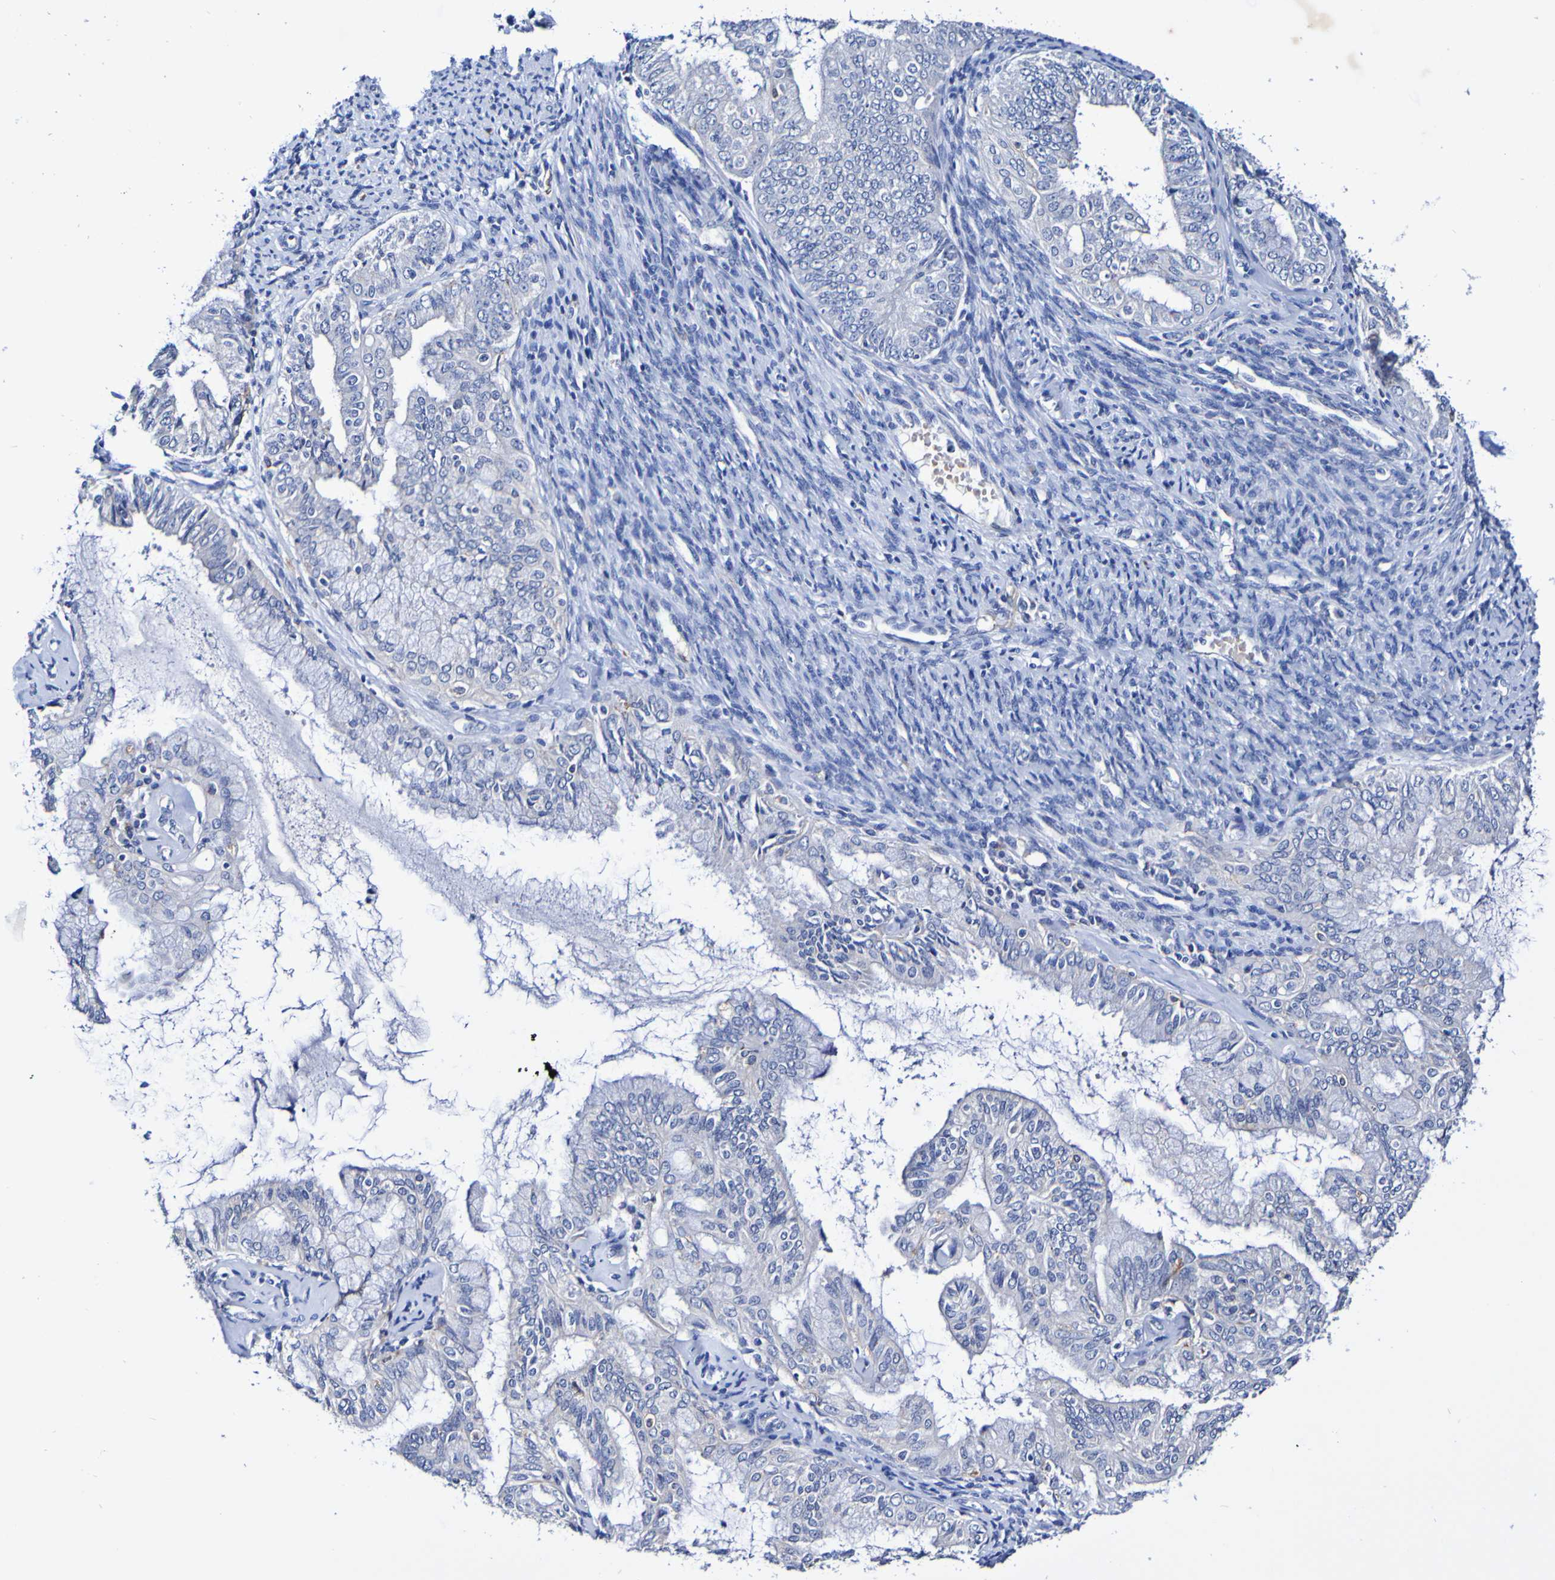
{"staining": {"intensity": "negative", "quantity": "none", "location": "none"}, "tissue": "endometrial cancer", "cell_type": "Tumor cells", "image_type": "cancer", "snomed": [{"axis": "morphology", "description": "Adenocarcinoma, NOS"}, {"axis": "topography", "description": "Endometrium"}], "caption": "Adenocarcinoma (endometrial) was stained to show a protein in brown. There is no significant positivity in tumor cells. Brightfield microscopy of immunohistochemistry stained with DAB (brown) and hematoxylin (blue), captured at high magnification.", "gene": "SEZ6", "patient": {"sex": "female", "age": 63}}